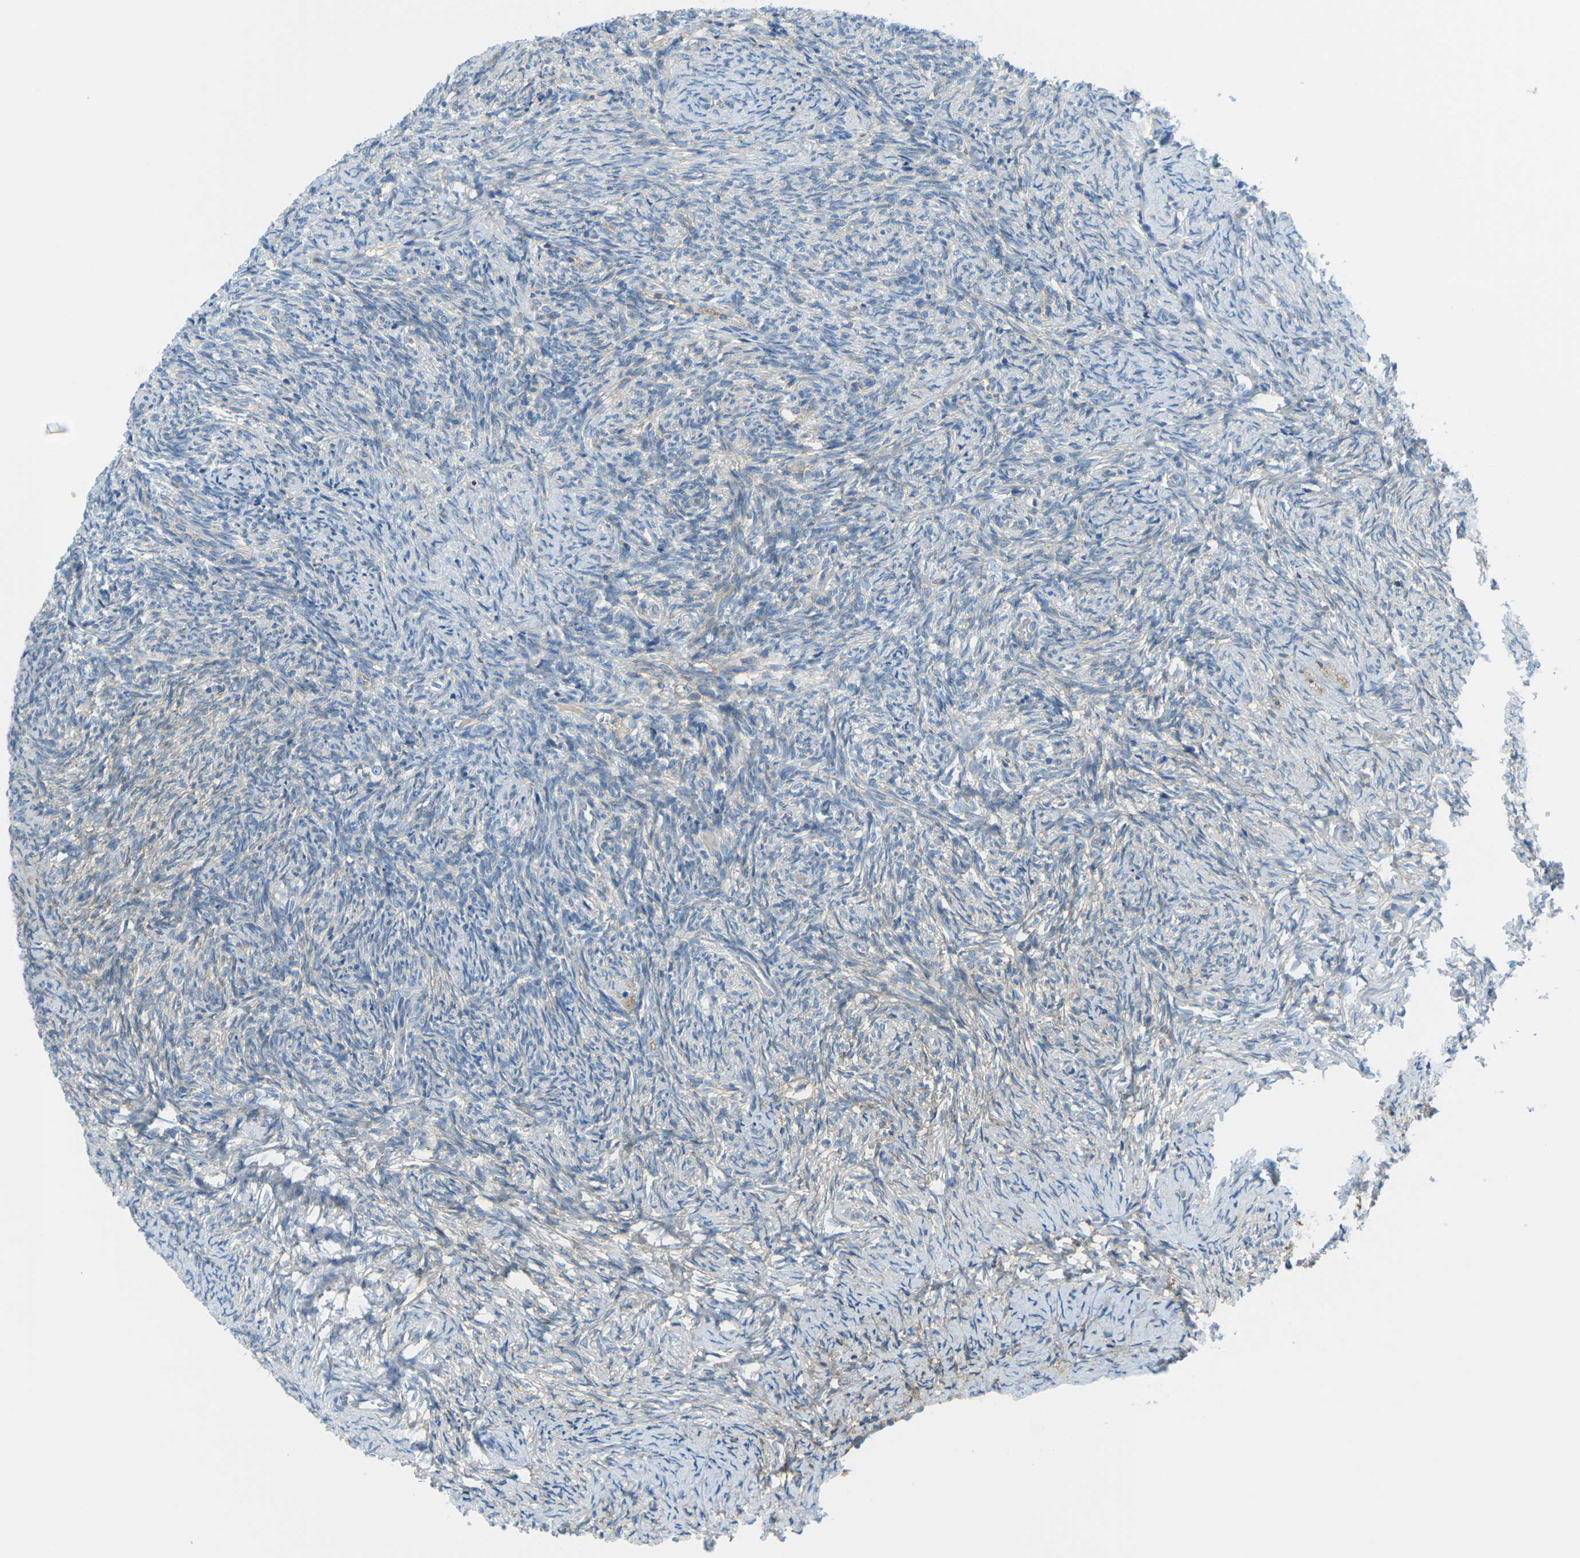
{"staining": {"intensity": "negative", "quantity": "none", "location": "none"}, "tissue": "ovary", "cell_type": "Follicle cells", "image_type": "normal", "snomed": [{"axis": "morphology", "description": "Normal tissue, NOS"}, {"axis": "topography", "description": "Ovary"}], "caption": "DAB immunohistochemical staining of benign ovary exhibits no significant staining in follicle cells.", "gene": "CD47", "patient": {"sex": "female", "age": 41}}